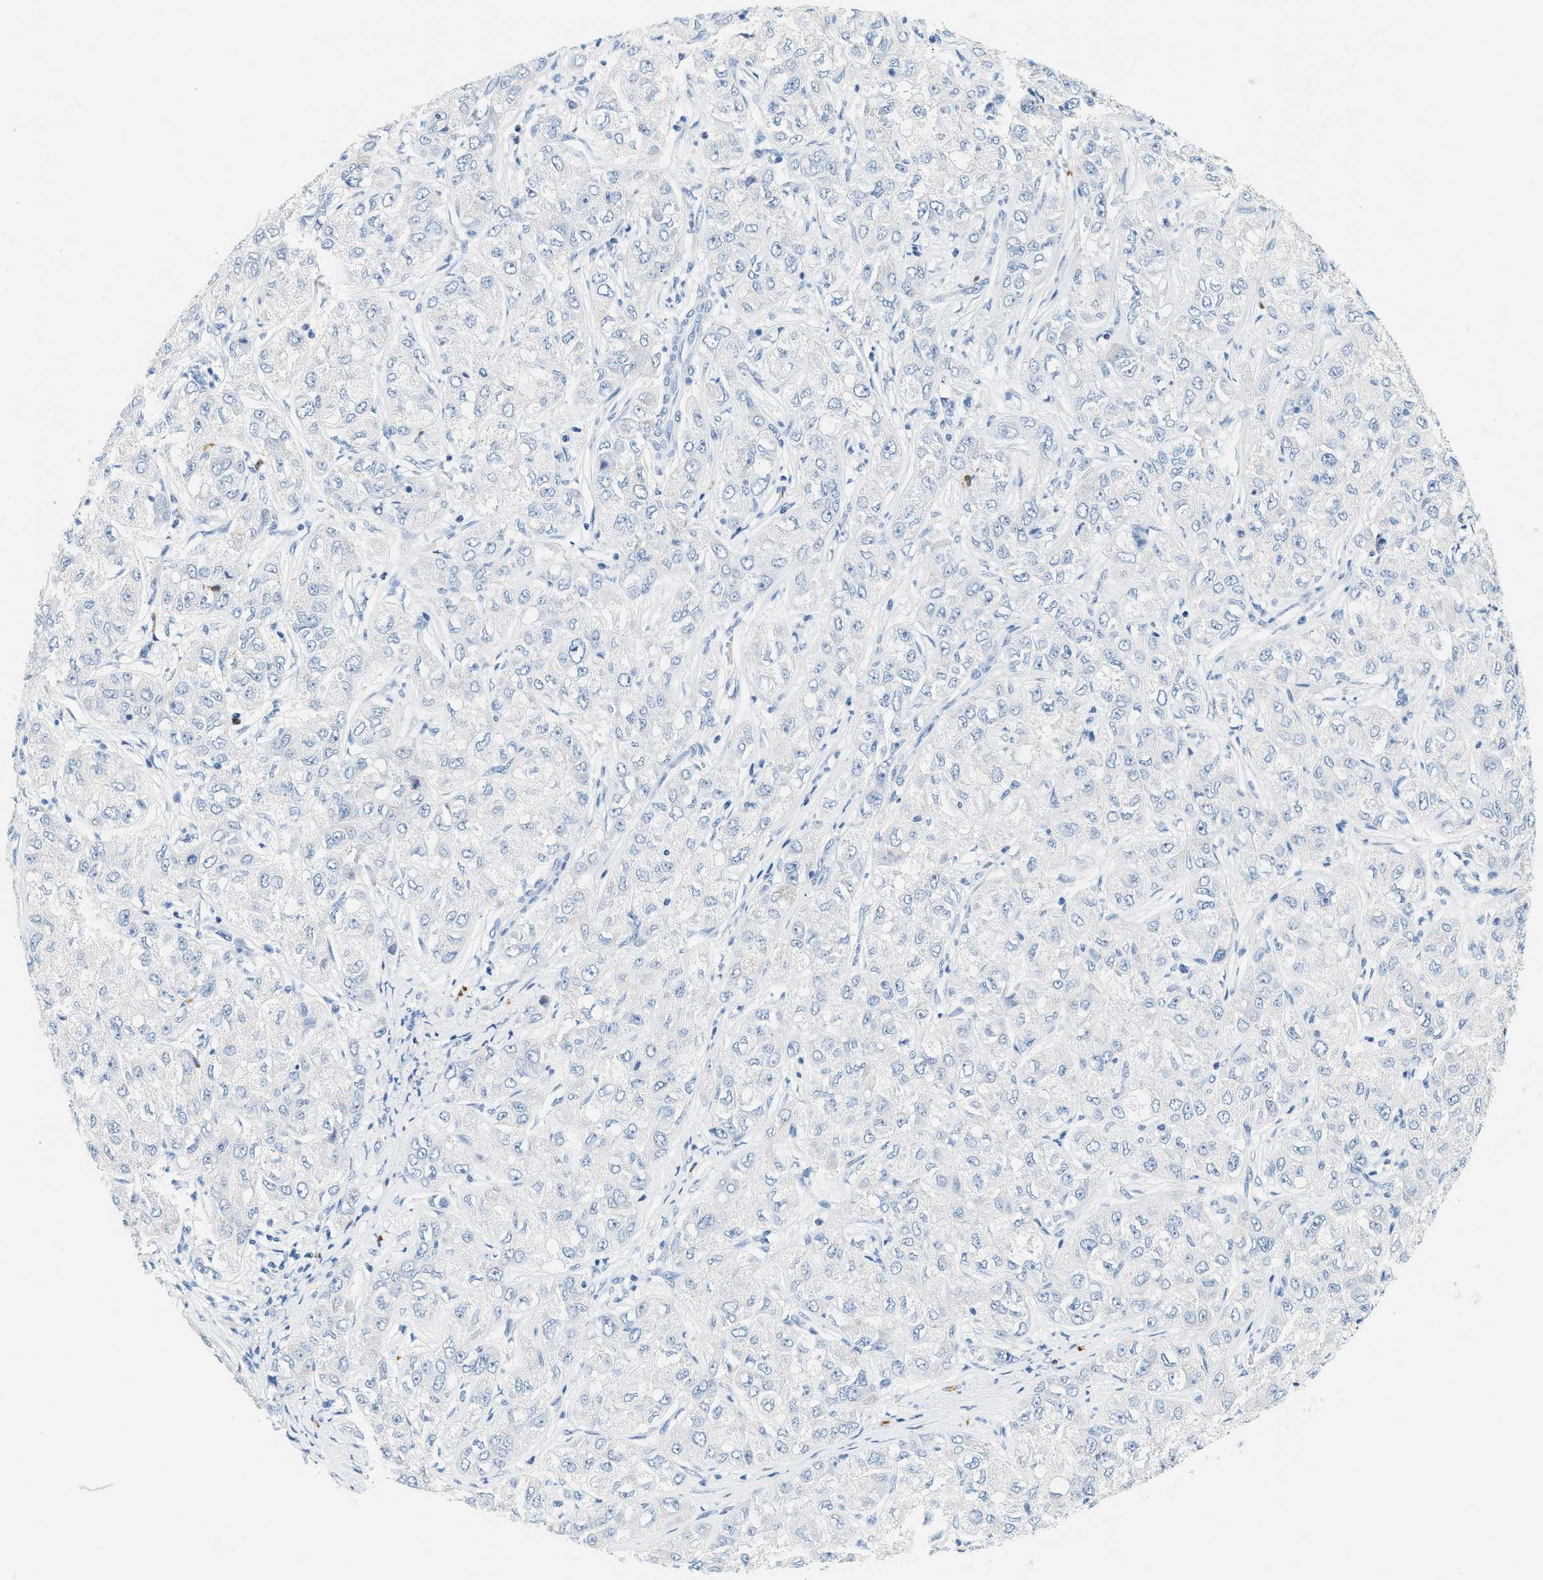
{"staining": {"intensity": "weak", "quantity": "<25%", "location": "cytoplasmic/membranous"}, "tissue": "liver cancer", "cell_type": "Tumor cells", "image_type": "cancer", "snomed": [{"axis": "morphology", "description": "Carcinoma, Hepatocellular, NOS"}, {"axis": "topography", "description": "Liver"}], "caption": "Image shows no significant protein staining in tumor cells of liver cancer (hepatocellular carcinoma).", "gene": "LCN2", "patient": {"sex": "male", "age": 80}}